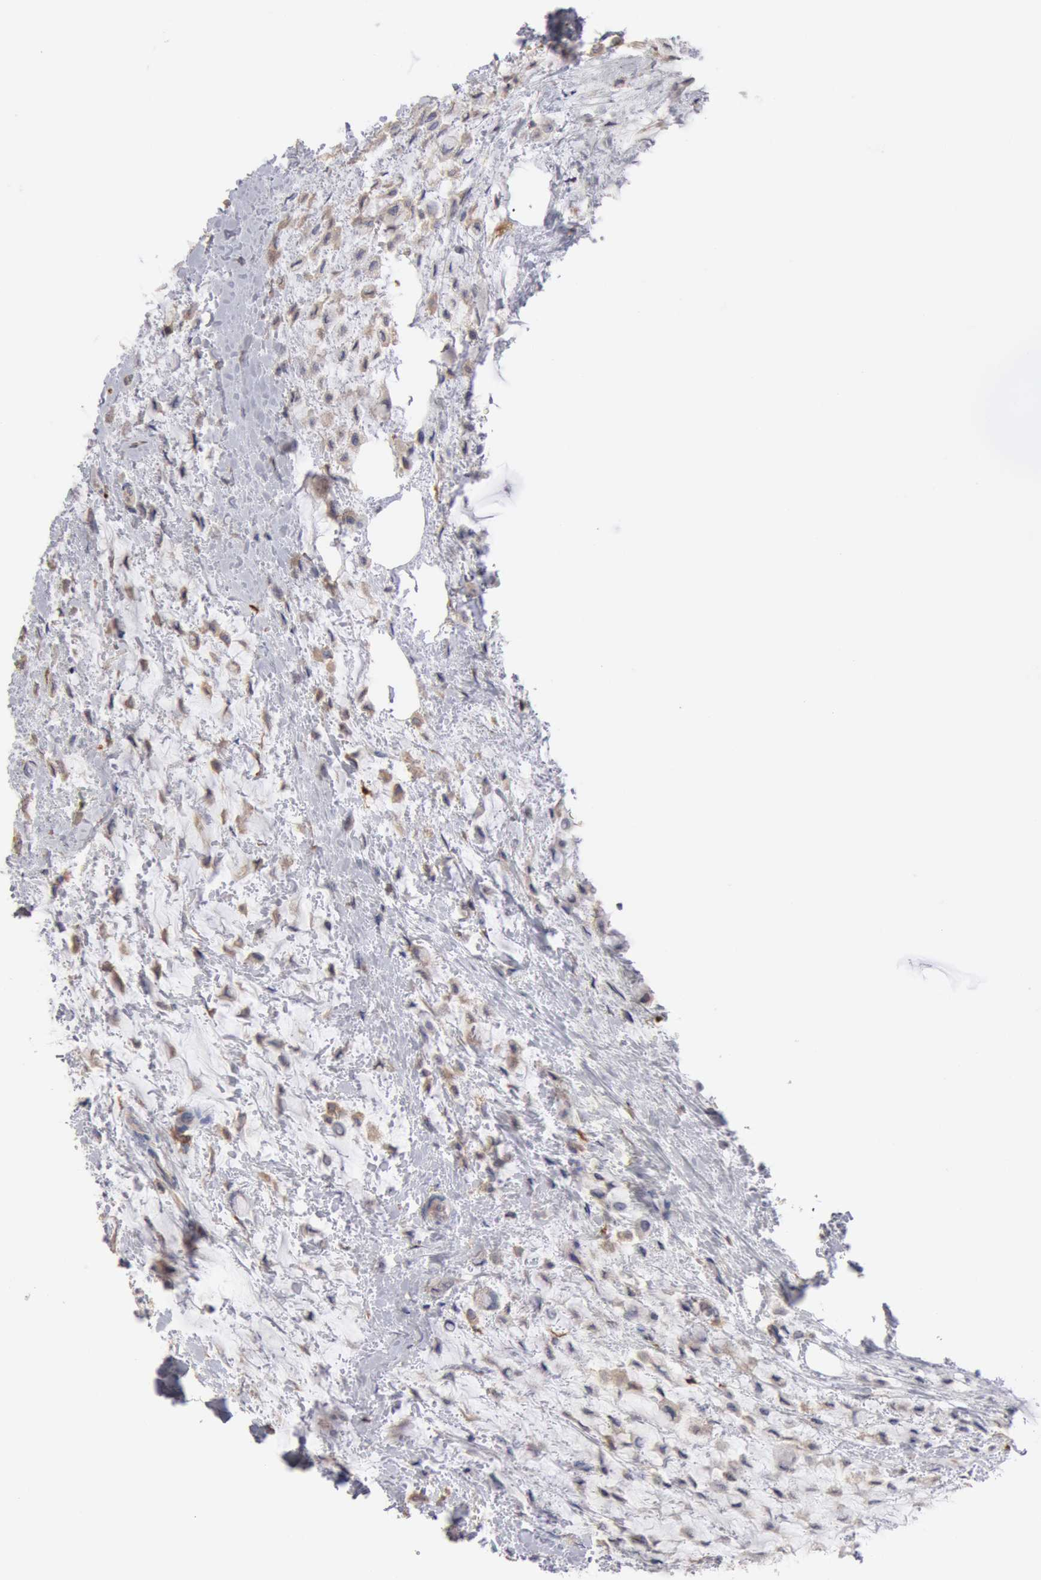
{"staining": {"intensity": "negative", "quantity": "none", "location": "none"}, "tissue": "breast cancer", "cell_type": "Tumor cells", "image_type": "cancer", "snomed": [{"axis": "morphology", "description": "Lobular carcinoma"}, {"axis": "topography", "description": "Breast"}], "caption": "Protein analysis of breast cancer exhibits no significant expression in tumor cells. Nuclei are stained in blue.", "gene": "OSBPL8", "patient": {"sex": "female", "age": 85}}